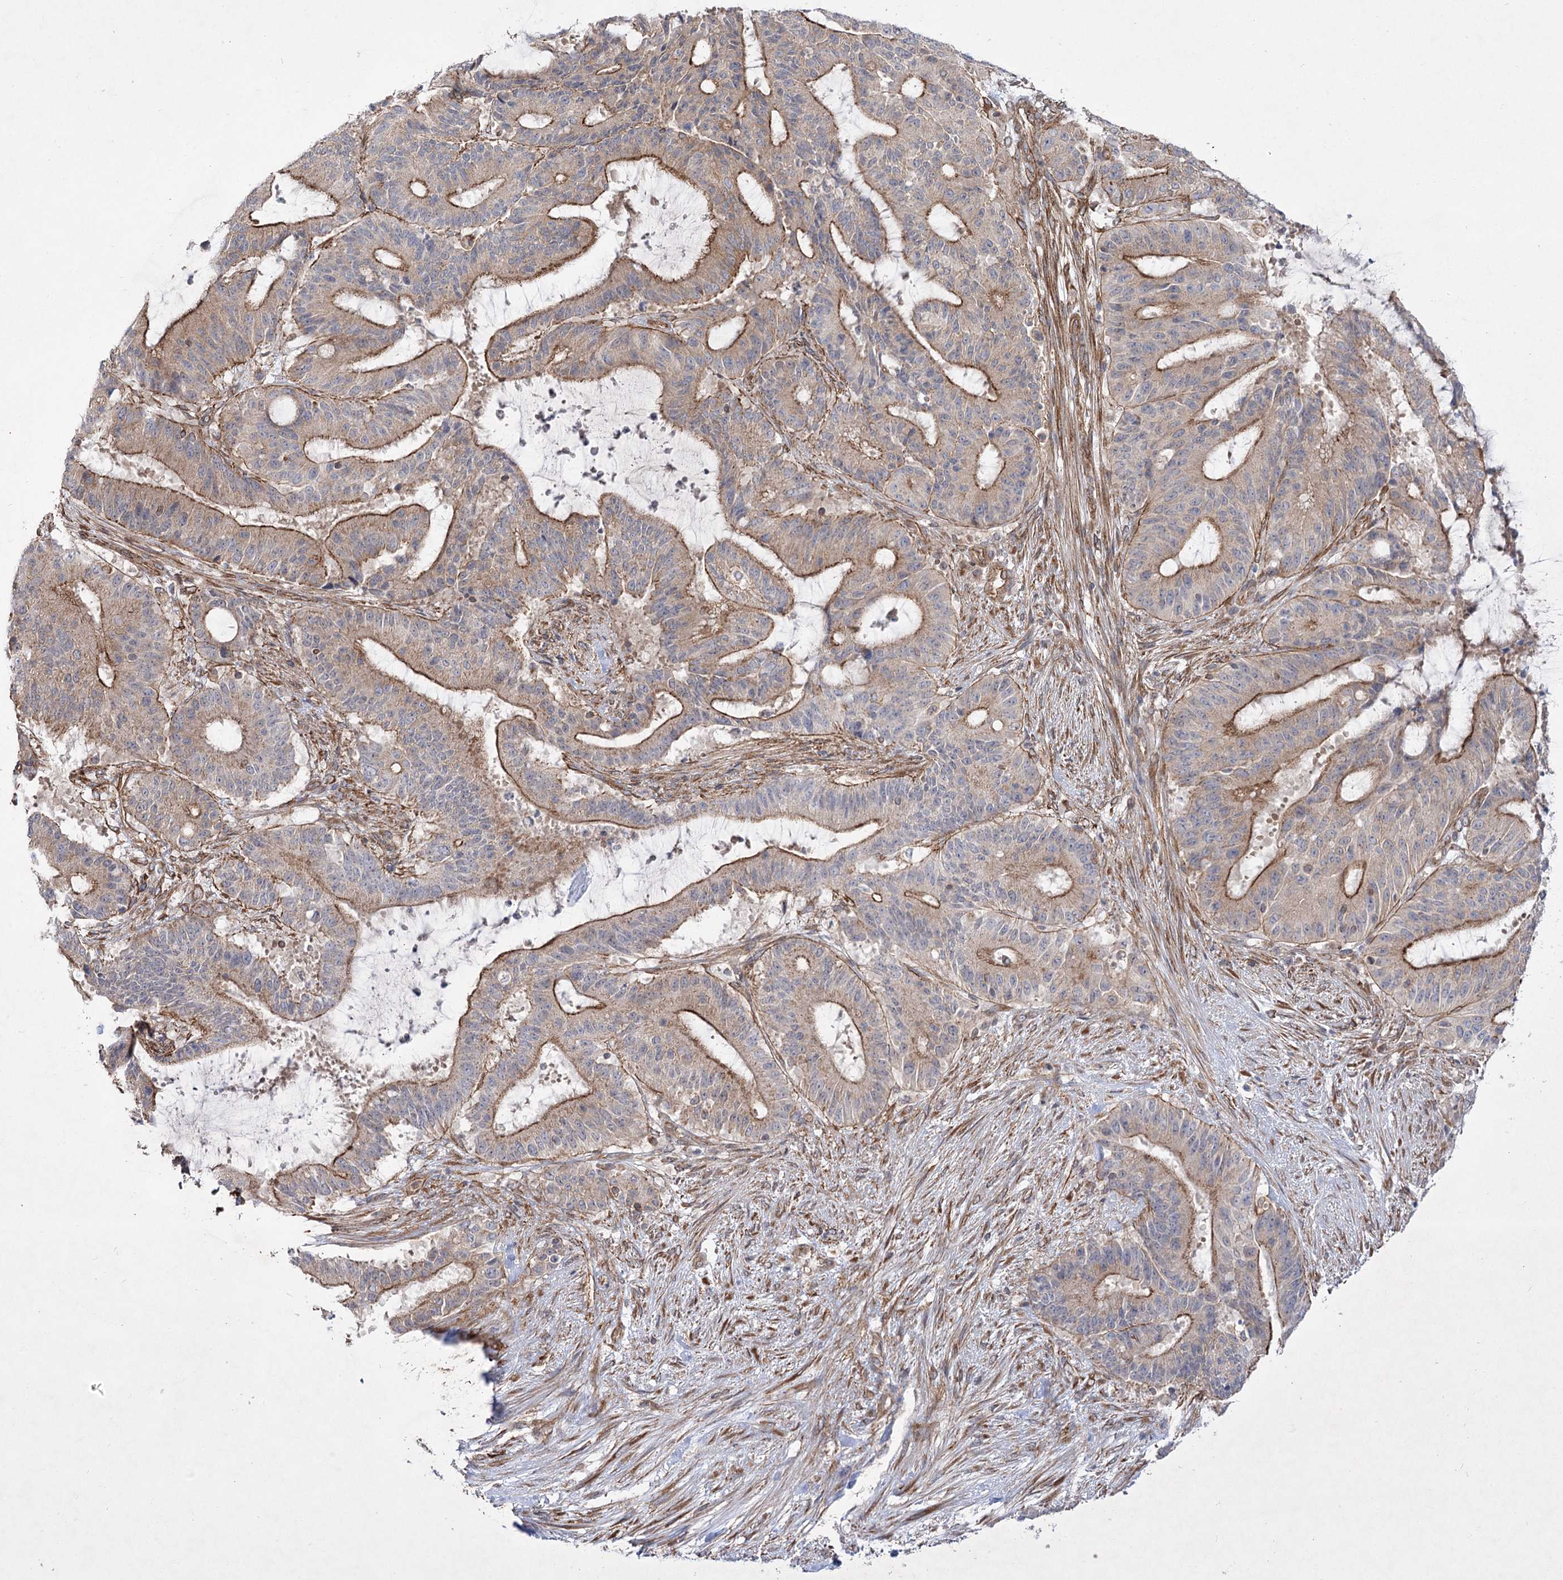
{"staining": {"intensity": "moderate", "quantity": ">75%", "location": "cytoplasmic/membranous"}, "tissue": "liver cancer", "cell_type": "Tumor cells", "image_type": "cancer", "snomed": [{"axis": "morphology", "description": "Normal tissue, NOS"}, {"axis": "morphology", "description": "Cholangiocarcinoma"}, {"axis": "topography", "description": "Liver"}, {"axis": "topography", "description": "Peripheral nerve tissue"}], "caption": "Immunohistochemistry of human liver cholangiocarcinoma exhibits medium levels of moderate cytoplasmic/membranous staining in approximately >75% of tumor cells. (DAB IHC with brightfield microscopy, high magnification).", "gene": "SH3BP5L", "patient": {"sex": "female", "age": 73}}